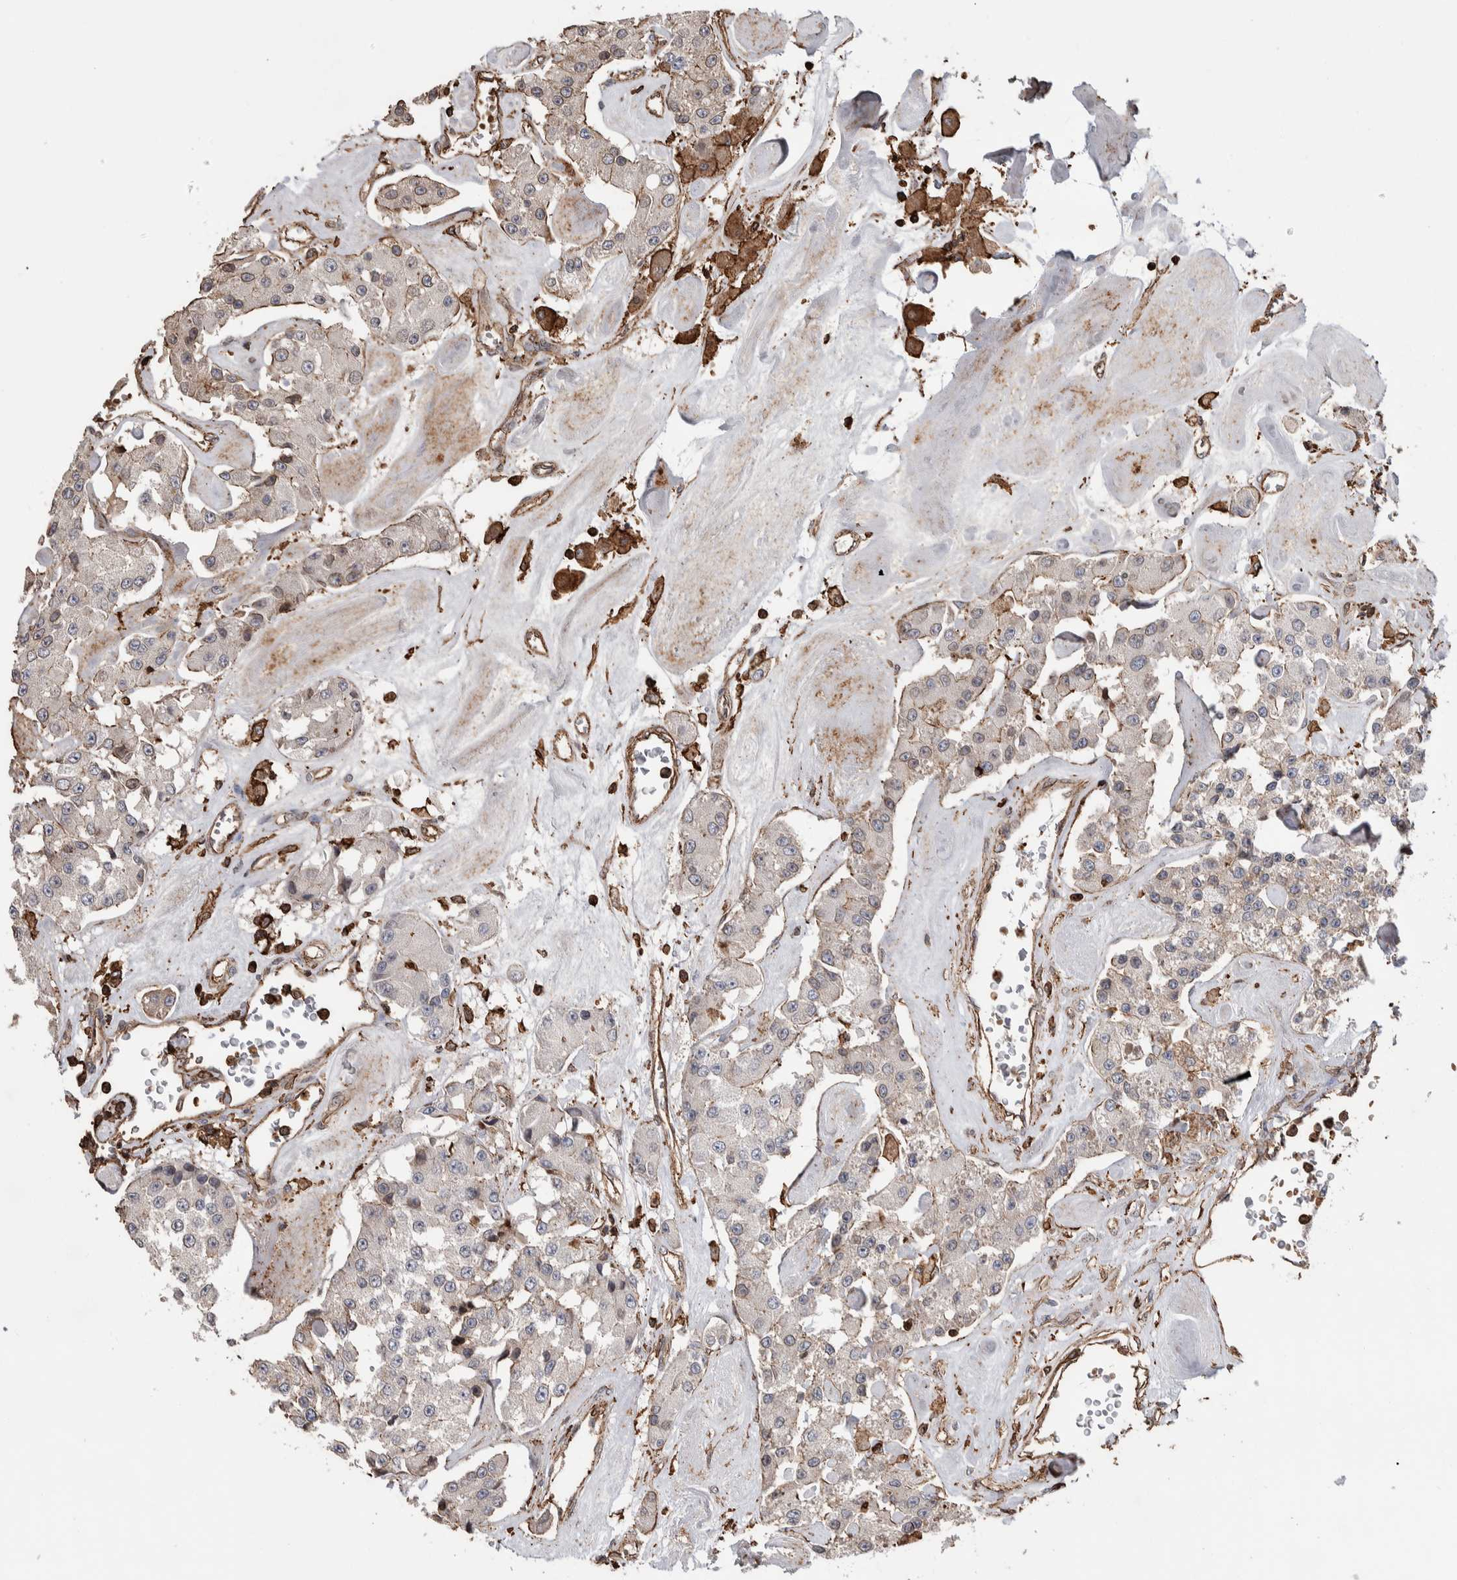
{"staining": {"intensity": "weak", "quantity": "<25%", "location": "cytoplasmic/membranous"}, "tissue": "carcinoid", "cell_type": "Tumor cells", "image_type": "cancer", "snomed": [{"axis": "morphology", "description": "Carcinoid, malignant, NOS"}, {"axis": "topography", "description": "Pancreas"}], "caption": "An image of carcinoid stained for a protein exhibits no brown staining in tumor cells. Brightfield microscopy of immunohistochemistry (IHC) stained with DAB (brown) and hematoxylin (blue), captured at high magnification.", "gene": "ENPP2", "patient": {"sex": "male", "age": 41}}